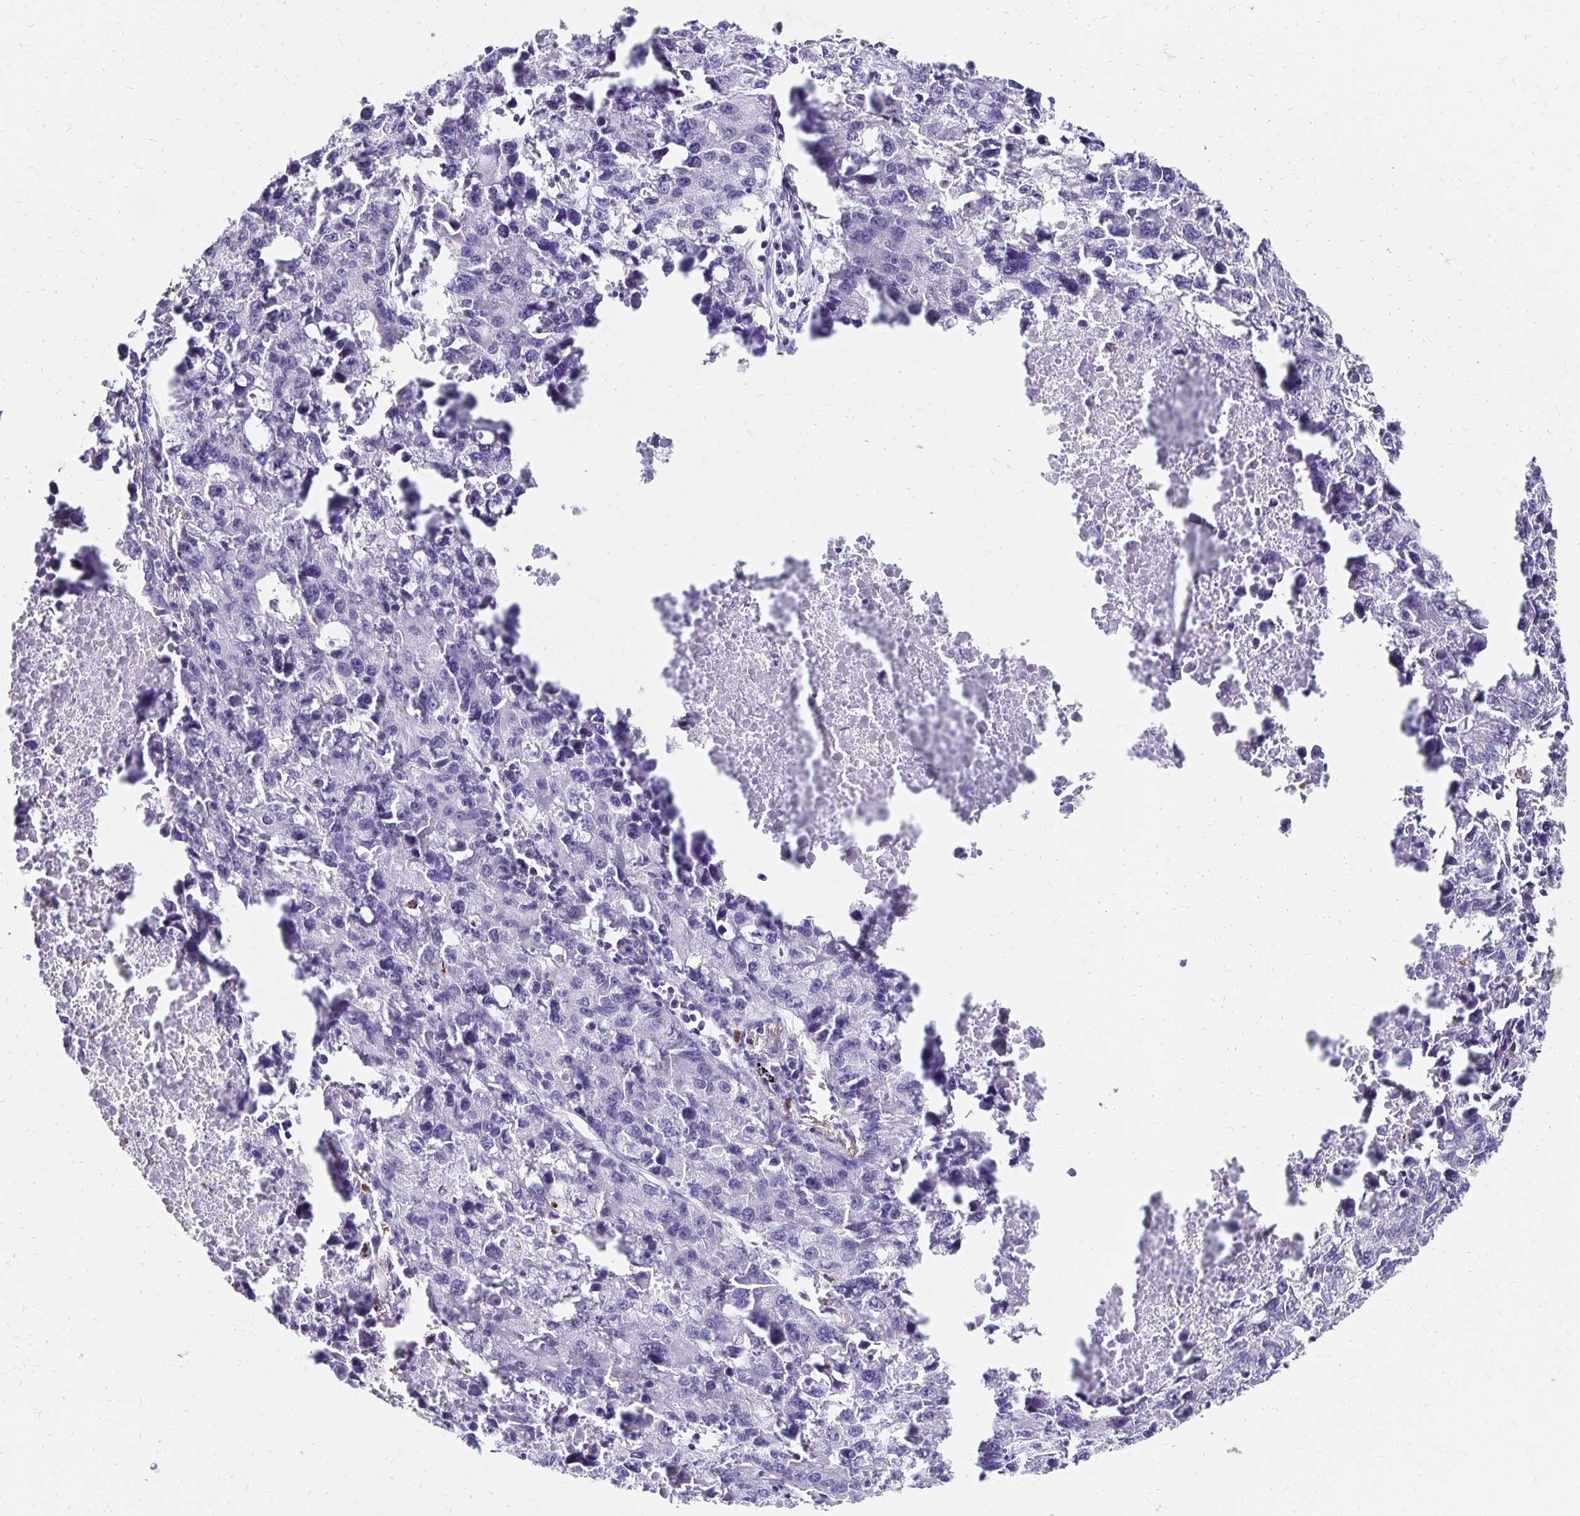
{"staining": {"intensity": "negative", "quantity": "none", "location": "none"}, "tissue": "lung cancer", "cell_type": "Tumor cells", "image_type": "cancer", "snomed": [{"axis": "morphology", "description": "Adenocarcinoma, NOS"}, {"axis": "topography", "description": "Lung"}], "caption": "Immunohistochemistry (IHC) of adenocarcinoma (lung) exhibits no staining in tumor cells.", "gene": "DYNLT4", "patient": {"sex": "female", "age": 51}}